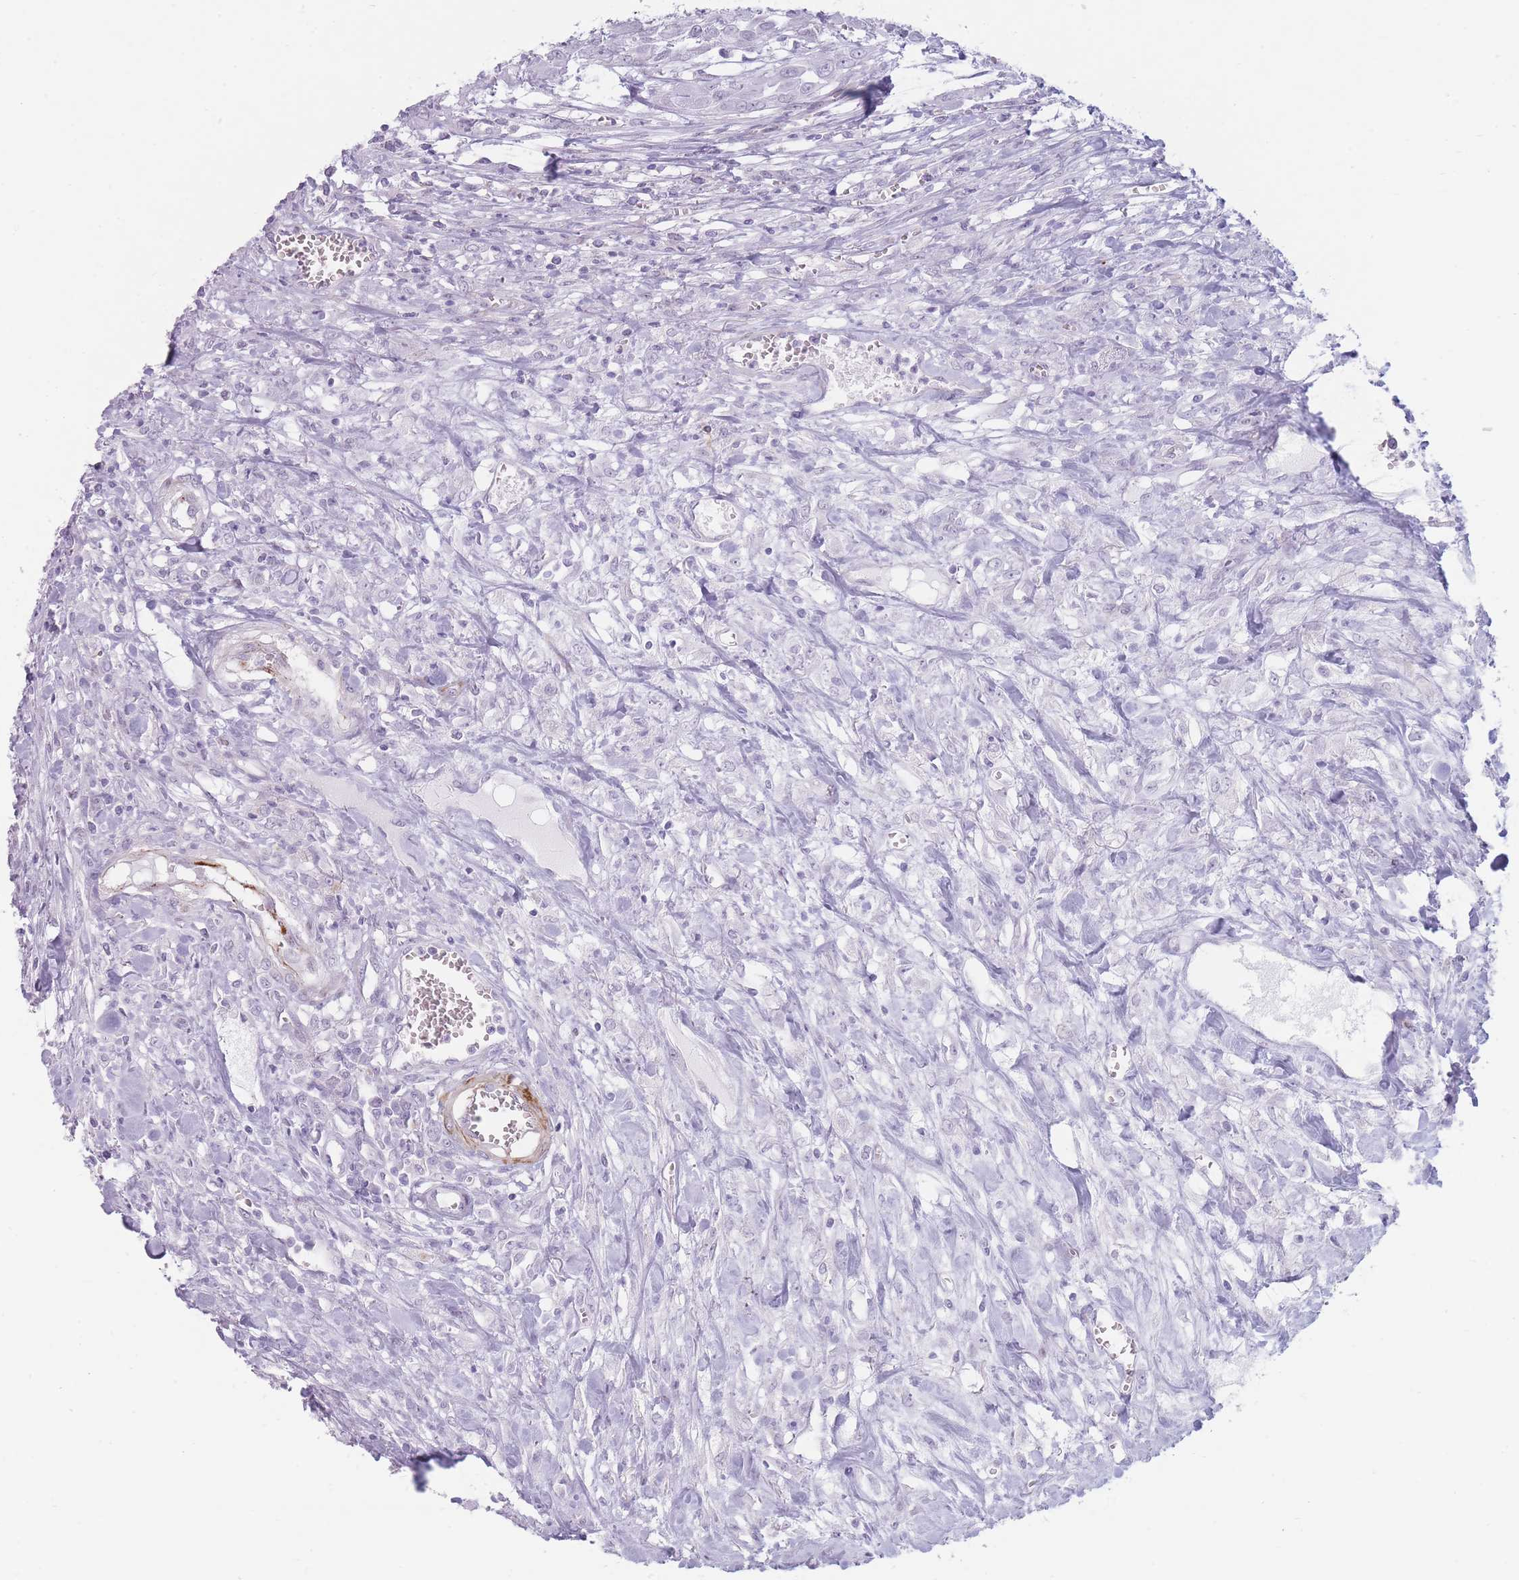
{"staining": {"intensity": "negative", "quantity": "none", "location": "none"}, "tissue": "urothelial cancer", "cell_type": "Tumor cells", "image_type": "cancer", "snomed": [{"axis": "morphology", "description": "Urothelial carcinoma, High grade"}, {"axis": "topography", "description": "Urinary bladder"}], "caption": "Urothelial cancer was stained to show a protein in brown. There is no significant expression in tumor cells. (Brightfield microscopy of DAB (3,3'-diaminobenzidine) immunohistochemistry (IHC) at high magnification).", "gene": "IFNA6", "patient": {"sex": "male", "age": 57}}